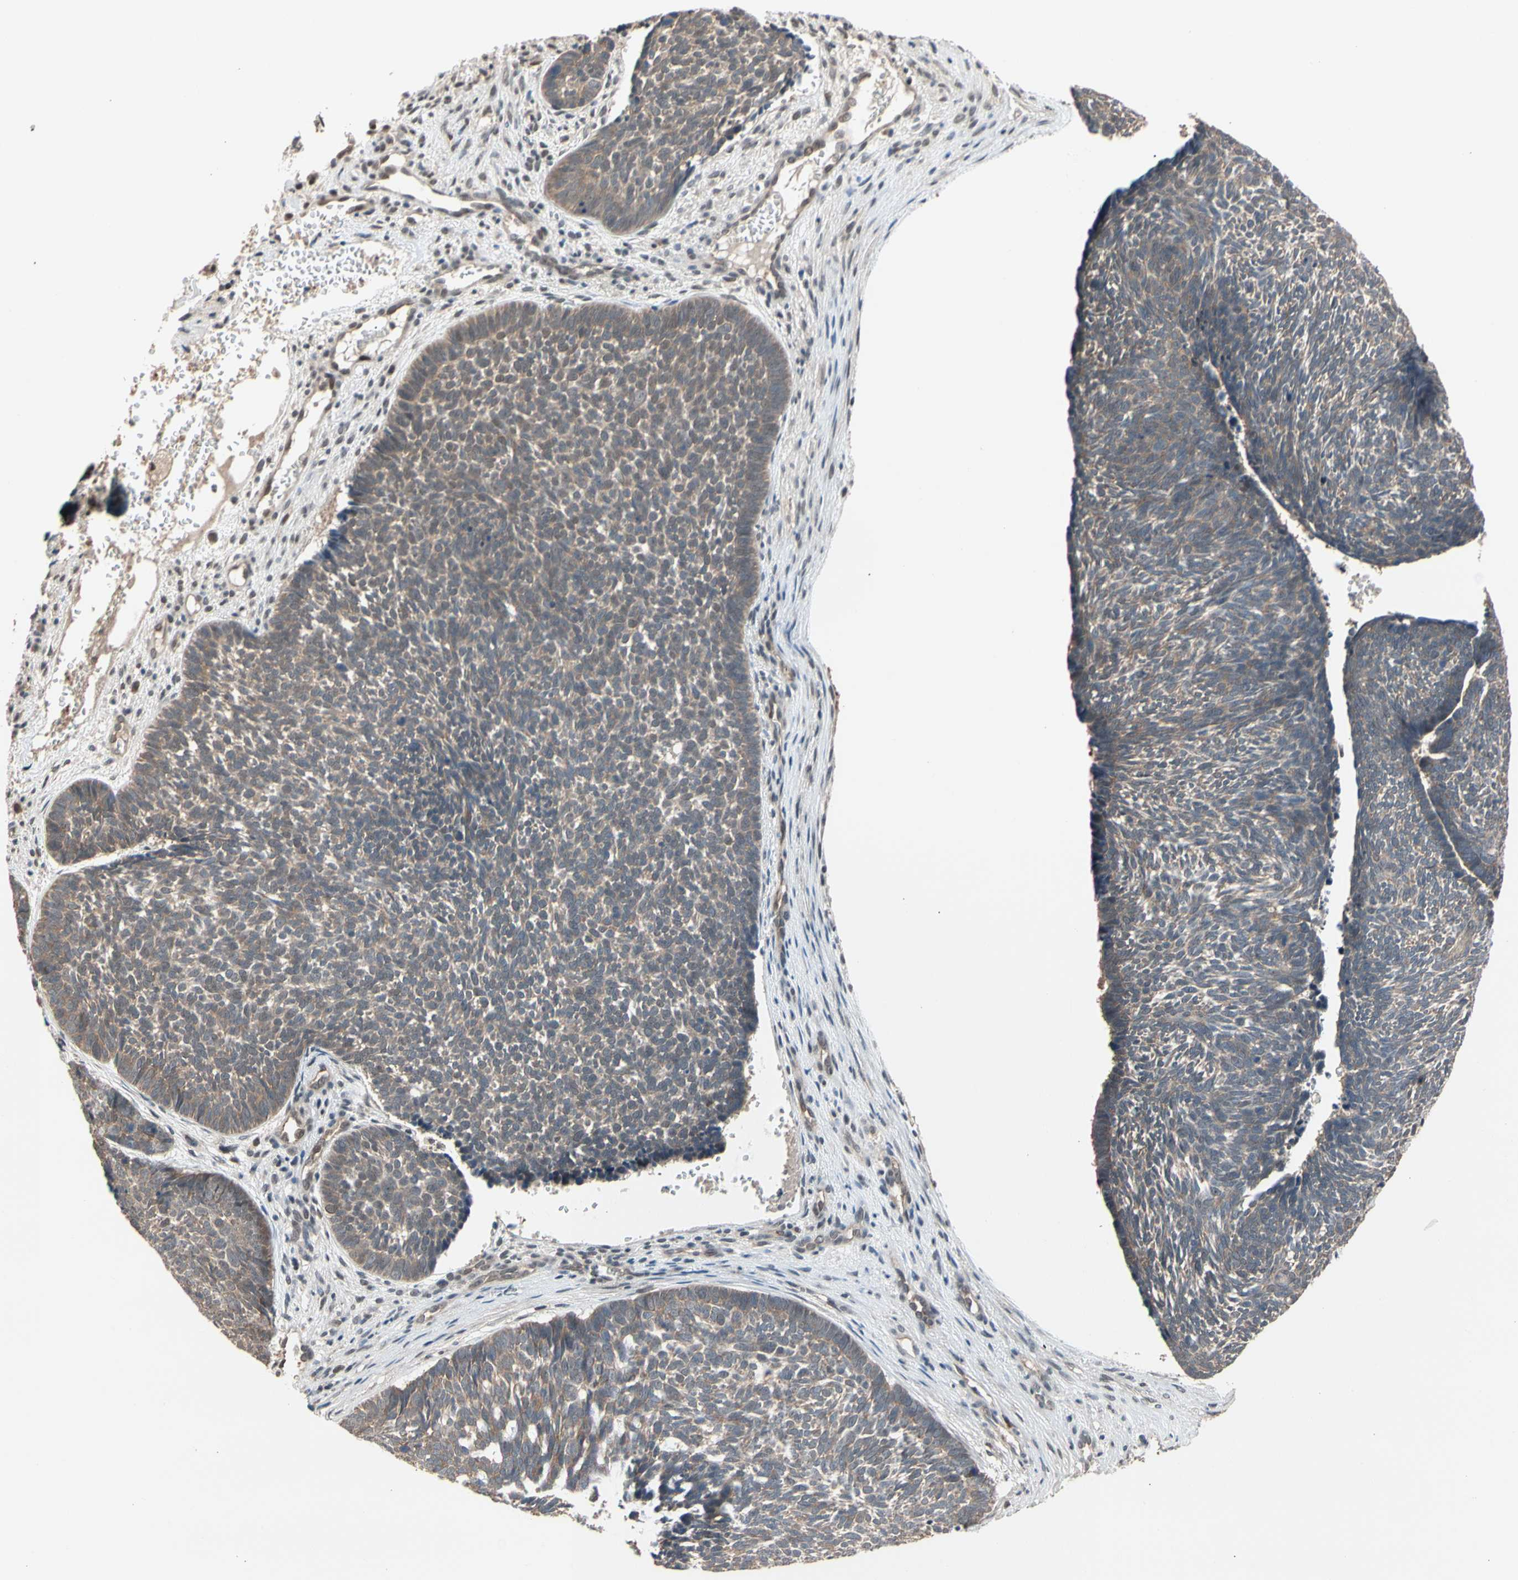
{"staining": {"intensity": "weak", "quantity": ">75%", "location": "cytoplasmic/membranous"}, "tissue": "skin cancer", "cell_type": "Tumor cells", "image_type": "cancer", "snomed": [{"axis": "morphology", "description": "Basal cell carcinoma"}, {"axis": "topography", "description": "Skin"}], "caption": "Protein analysis of basal cell carcinoma (skin) tissue reveals weak cytoplasmic/membranous expression in about >75% of tumor cells.", "gene": "NGEF", "patient": {"sex": "male", "age": 84}}